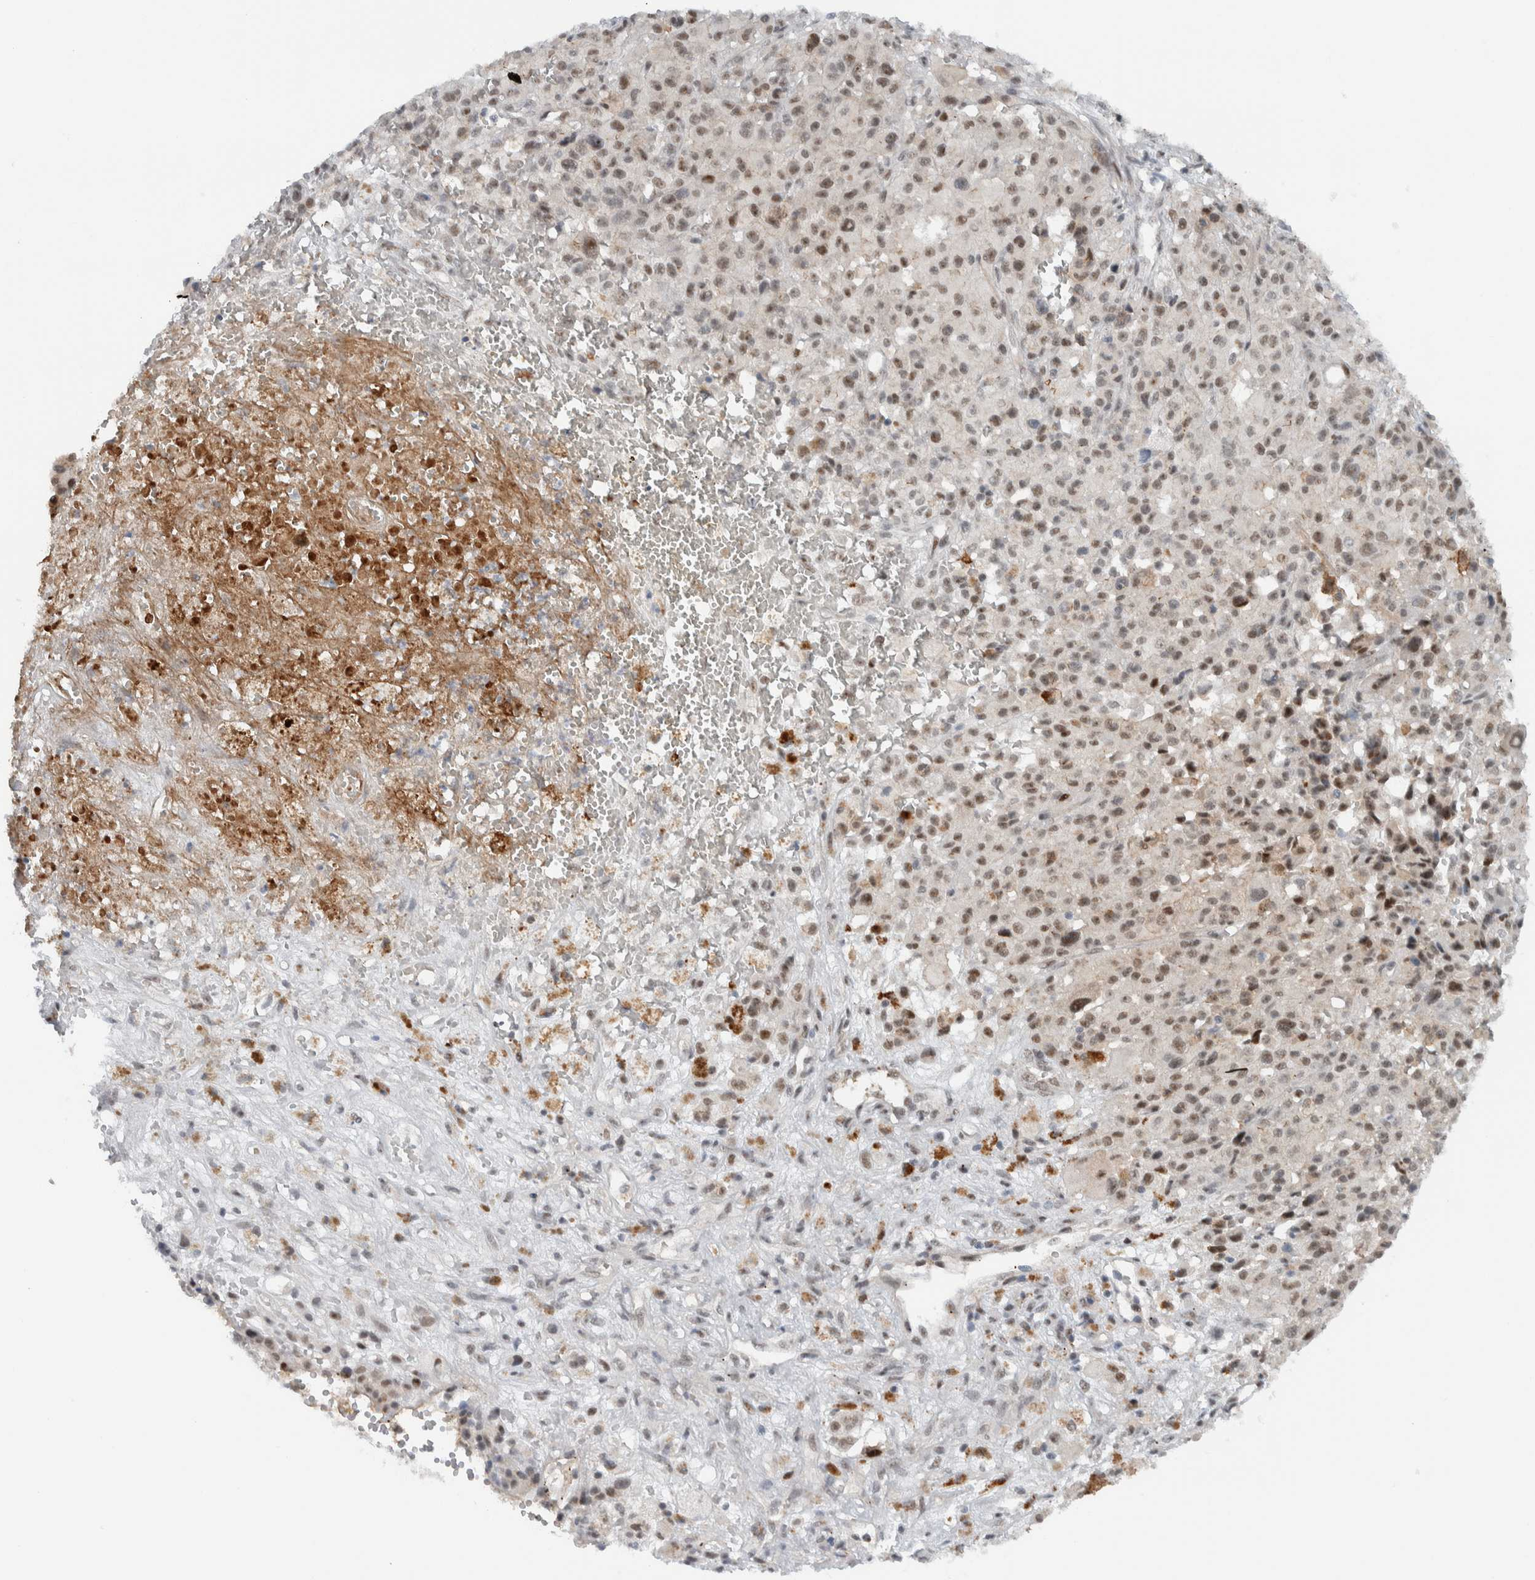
{"staining": {"intensity": "moderate", "quantity": ">75%", "location": "nuclear"}, "tissue": "melanoma", "cell_type": "Tumor cells", "image_type": "cancer", "snomed": [{"axis": "morphology", "description": "Malignant melanoma, Metastatic site"}, {"axis": "topography", "description": "Skin"}], "caption": "Immunohistochemistry (DAB) staining of malignant melanoma (metastatic site) demonstrates moderate nuclear protein staining in about >75% of tumor cells.", "gene": "ZFP91", "patient": {"sex": "female", "age": 74}}